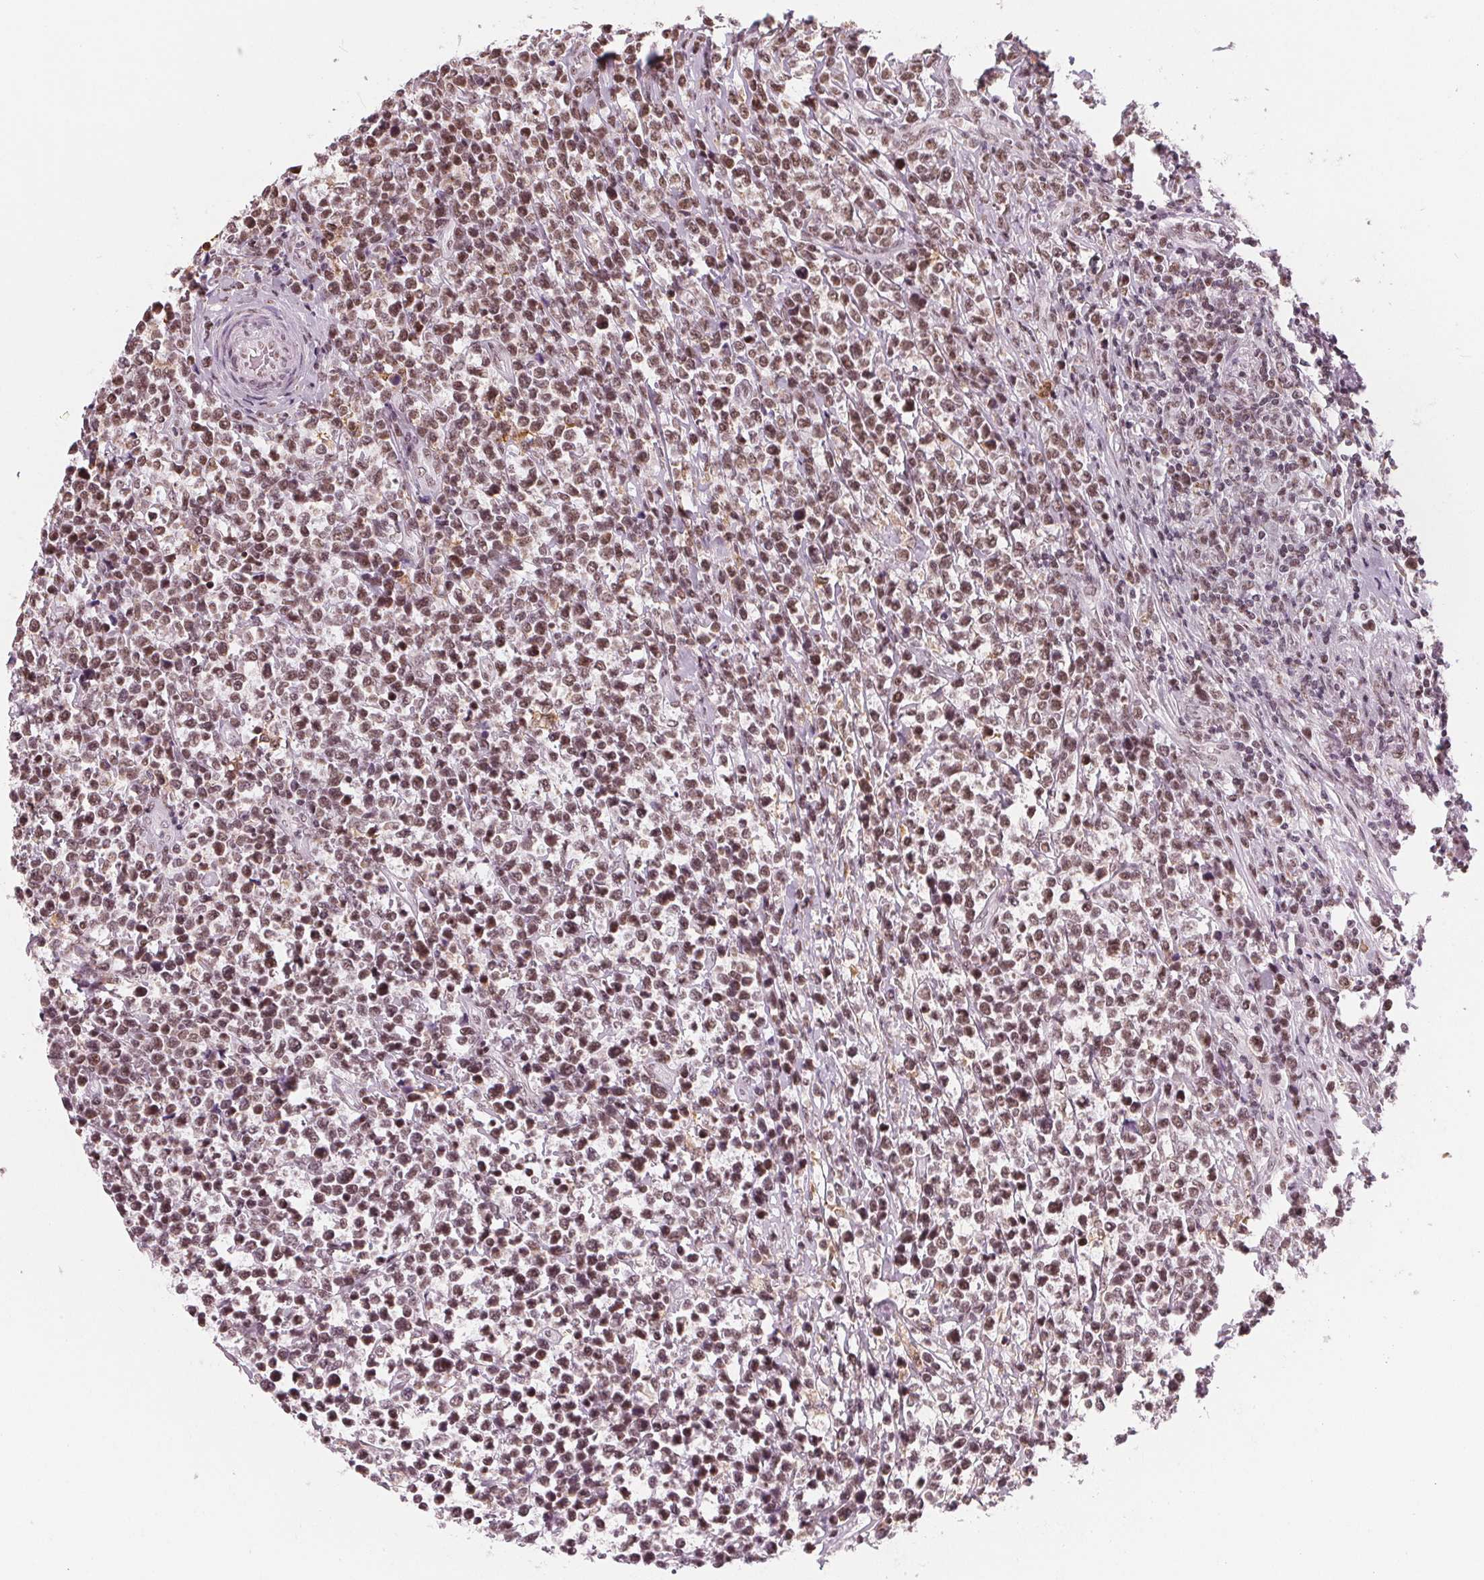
{"staining": {"intensity": "moderate", "quantity": "25%-75%", "location": "nuclear"}, "tissue": "lymphoma", "cell_type": "Tumor cells", "image_type": "cancer", "snomed": [{"axis": "morphology", "description": "Malignant lymphoma, non-Hodgkin's type, High grade"}, {"axis": "topography", "description": "Soft tissue"}], "caption": "This is an image of IHC staining of high-grade malignant lymphoma, non-Hodgkin's type, which shows moderate positivity in the nuclear of tumor cells.", "gene": "DPM2", "patient": {"sex": "female", "age": 56}}